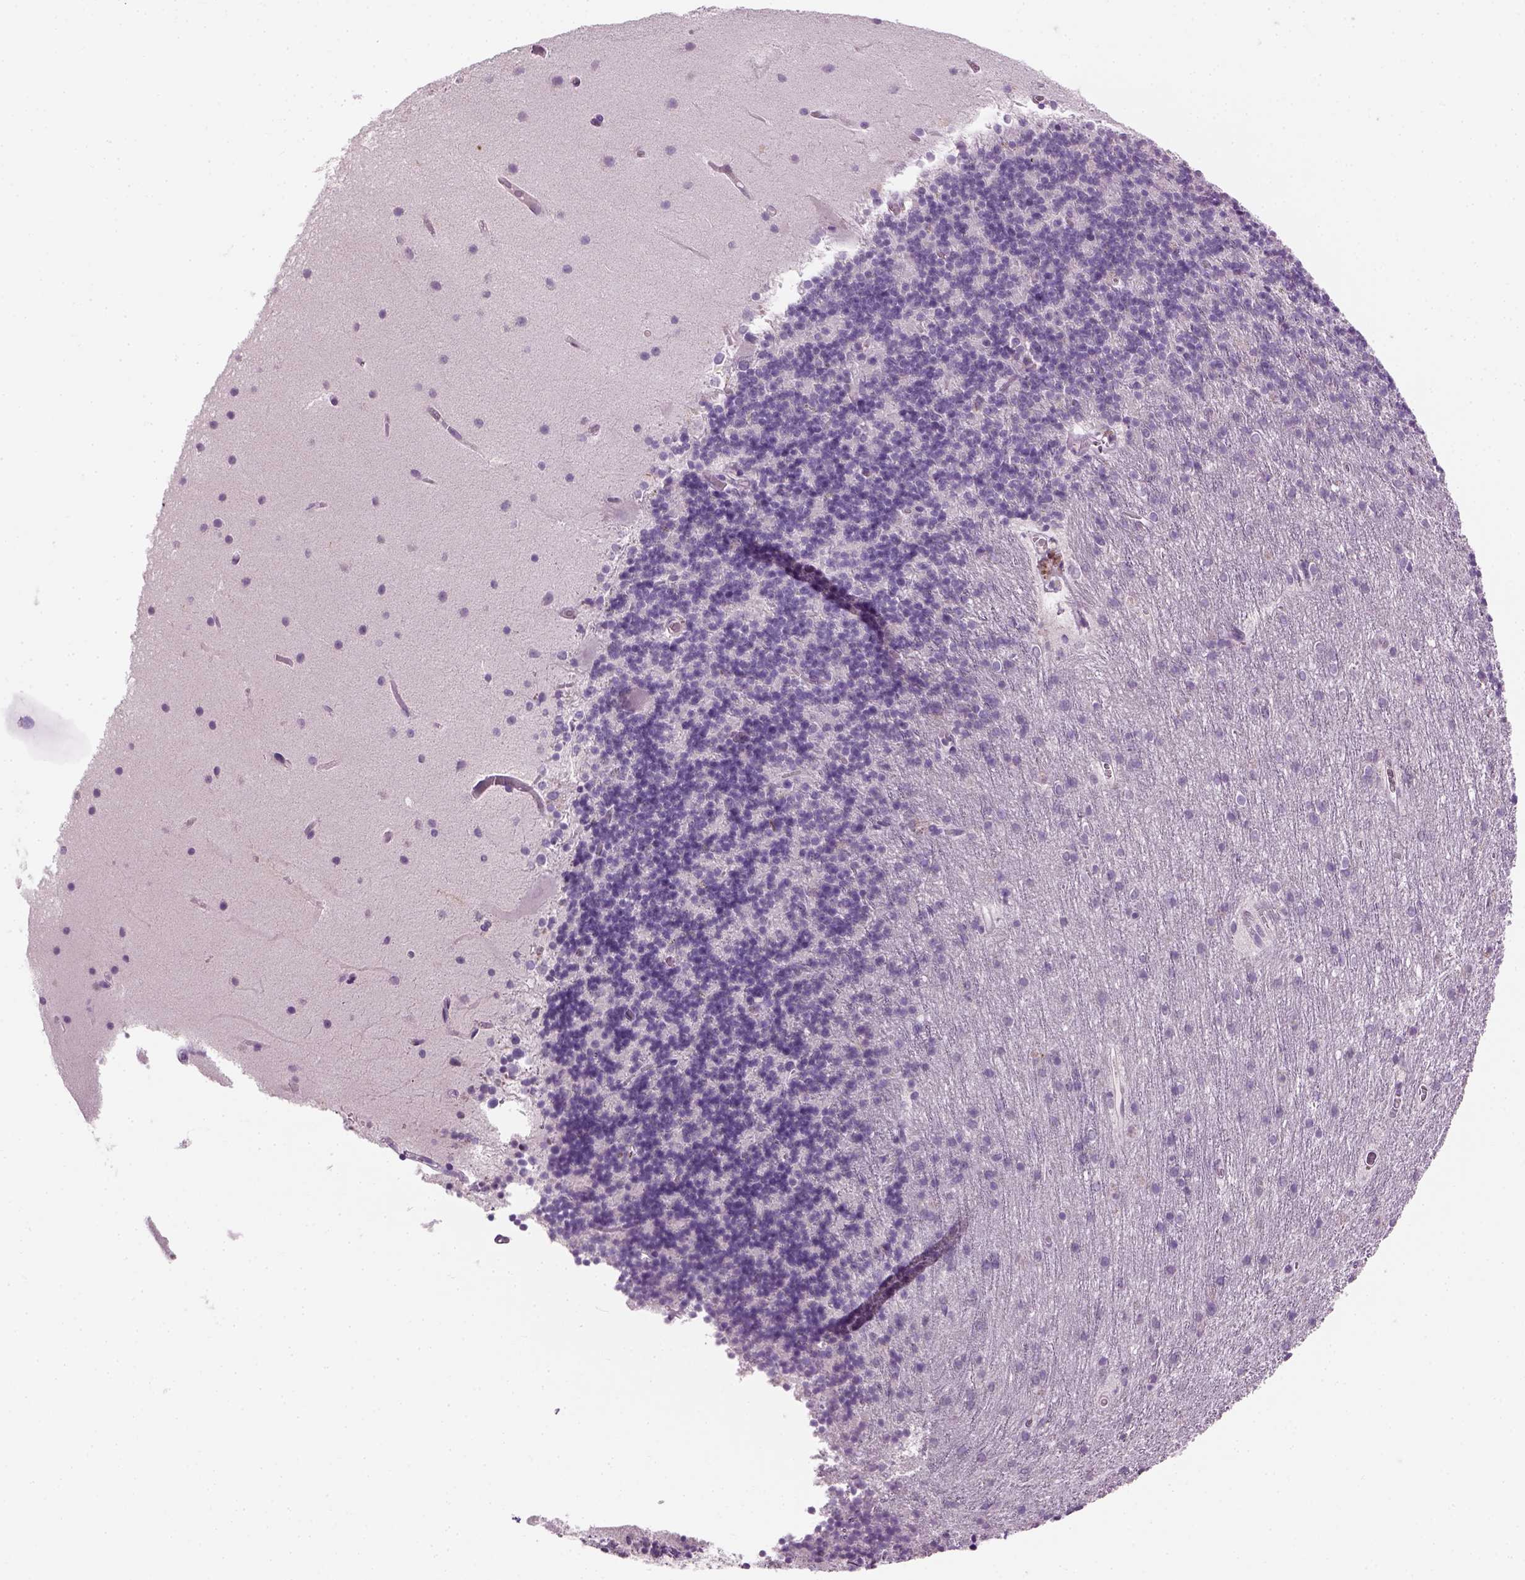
{"staining": {"intensity": "negative", "quantity": "none", "location": "none"}, "tissue": "cerebellum", "cell_type": "Cells in granular layer", "image_type": "normal", "snomed": [{"axis": "morphology", "description": "Normal tissue, NOS"}, {"axis": "topography", "description": "Cerebellum"}], "caption": "A photomicrograph of cerebellum stained for a protein reveals no brown staining in cells in granular layer.", "gene": "TH", "patient": {"sex": "male", "age": 70}}